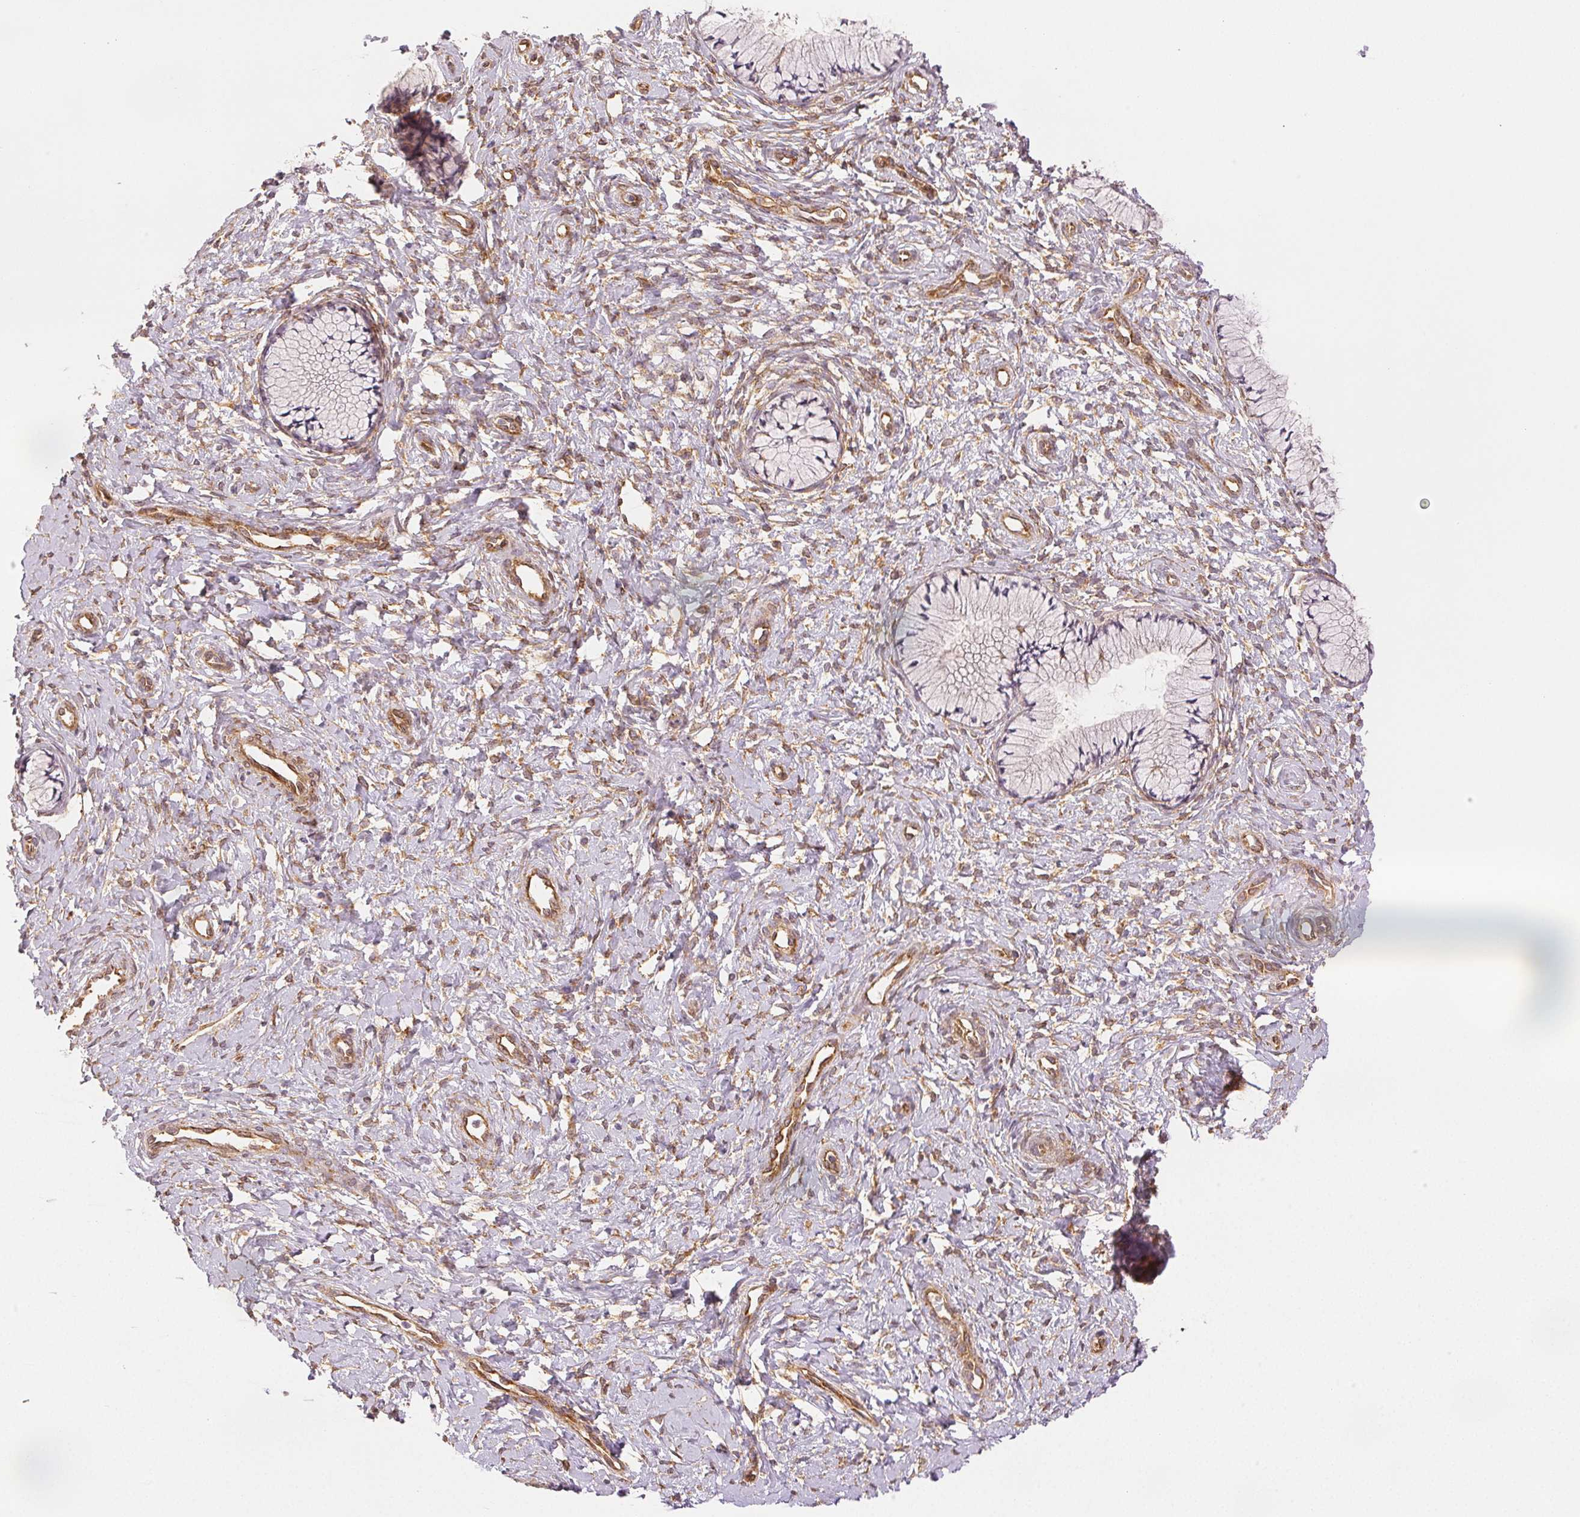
{"staining": {"intensity": "negative", "quantity": "none", "location": "none"}, "tissue": "cervix", "cell_type": "Glandular cells", "image_type": "normal", "snomed": [{"axis": "morphology", "description": "Normal tissue, NOS"}, {"axis": "topography", "description": "Cervix"}], "caption": "An image of cervix stained for a protein shows no brown staining in glandular cells.", "gene": "DIAPH2", "patient": {"sex": "female", "age": 37}}